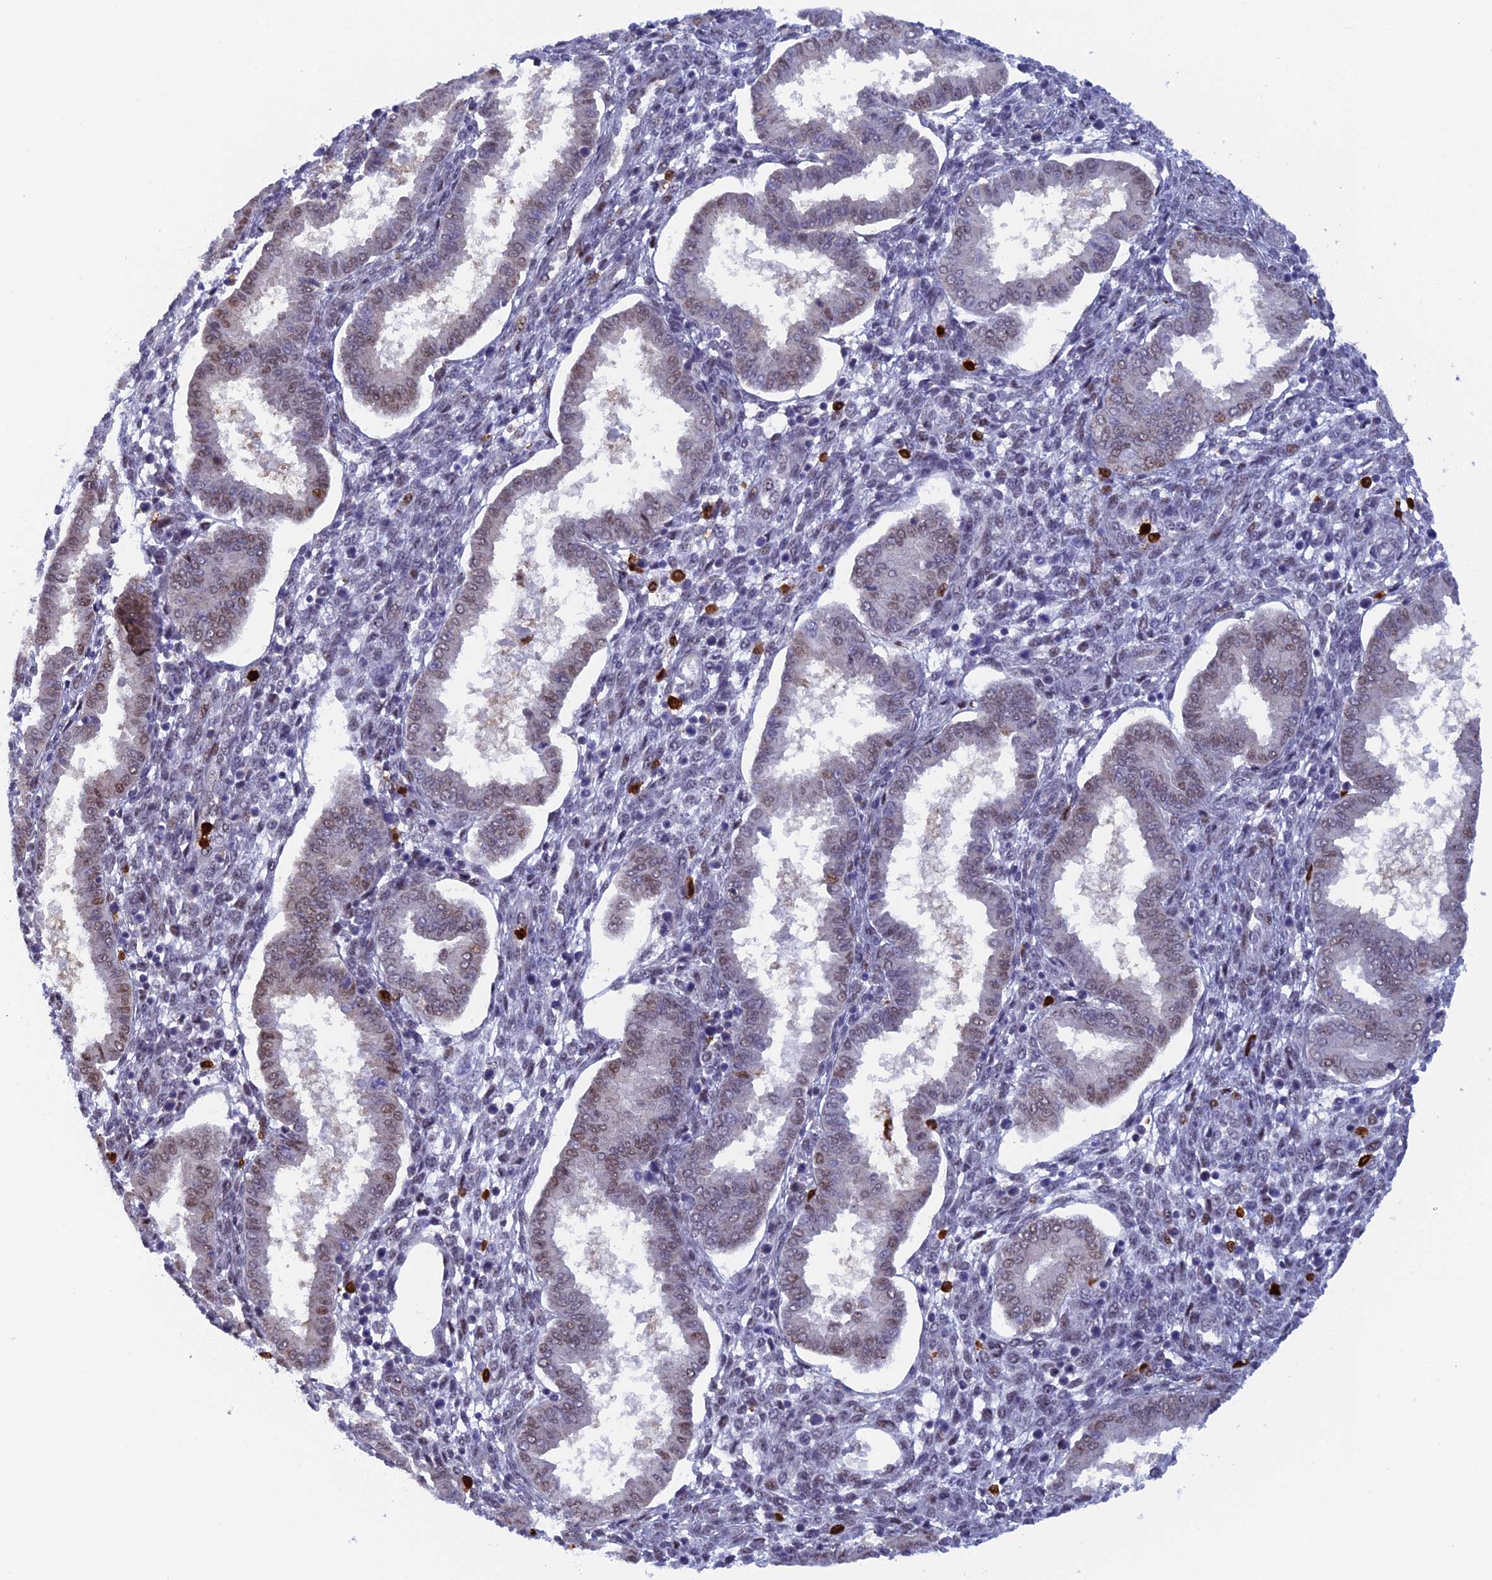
{"staining": {"intensity": "negative", "quantity": "none", "location": "none"}, "tissue": "endometrium", "cell_type": "Cells in endometrial stroma", "image_type": "normal", "snomed": [{"axis": "morphology", "description": "Normal tissue, NOS"}, {"axis": "topography", "description": "Endometrium"}], "caption": "Immunohistochemistry of benign human endometrium exhibits no expression in cells in endometrial stroma. (Brightfield microscopy of DAB (3,3'-diaminobenzidine) IHC at high magnification).", "gene": "SLC26A1", "patient": {"sex": "female", "age": 24}}